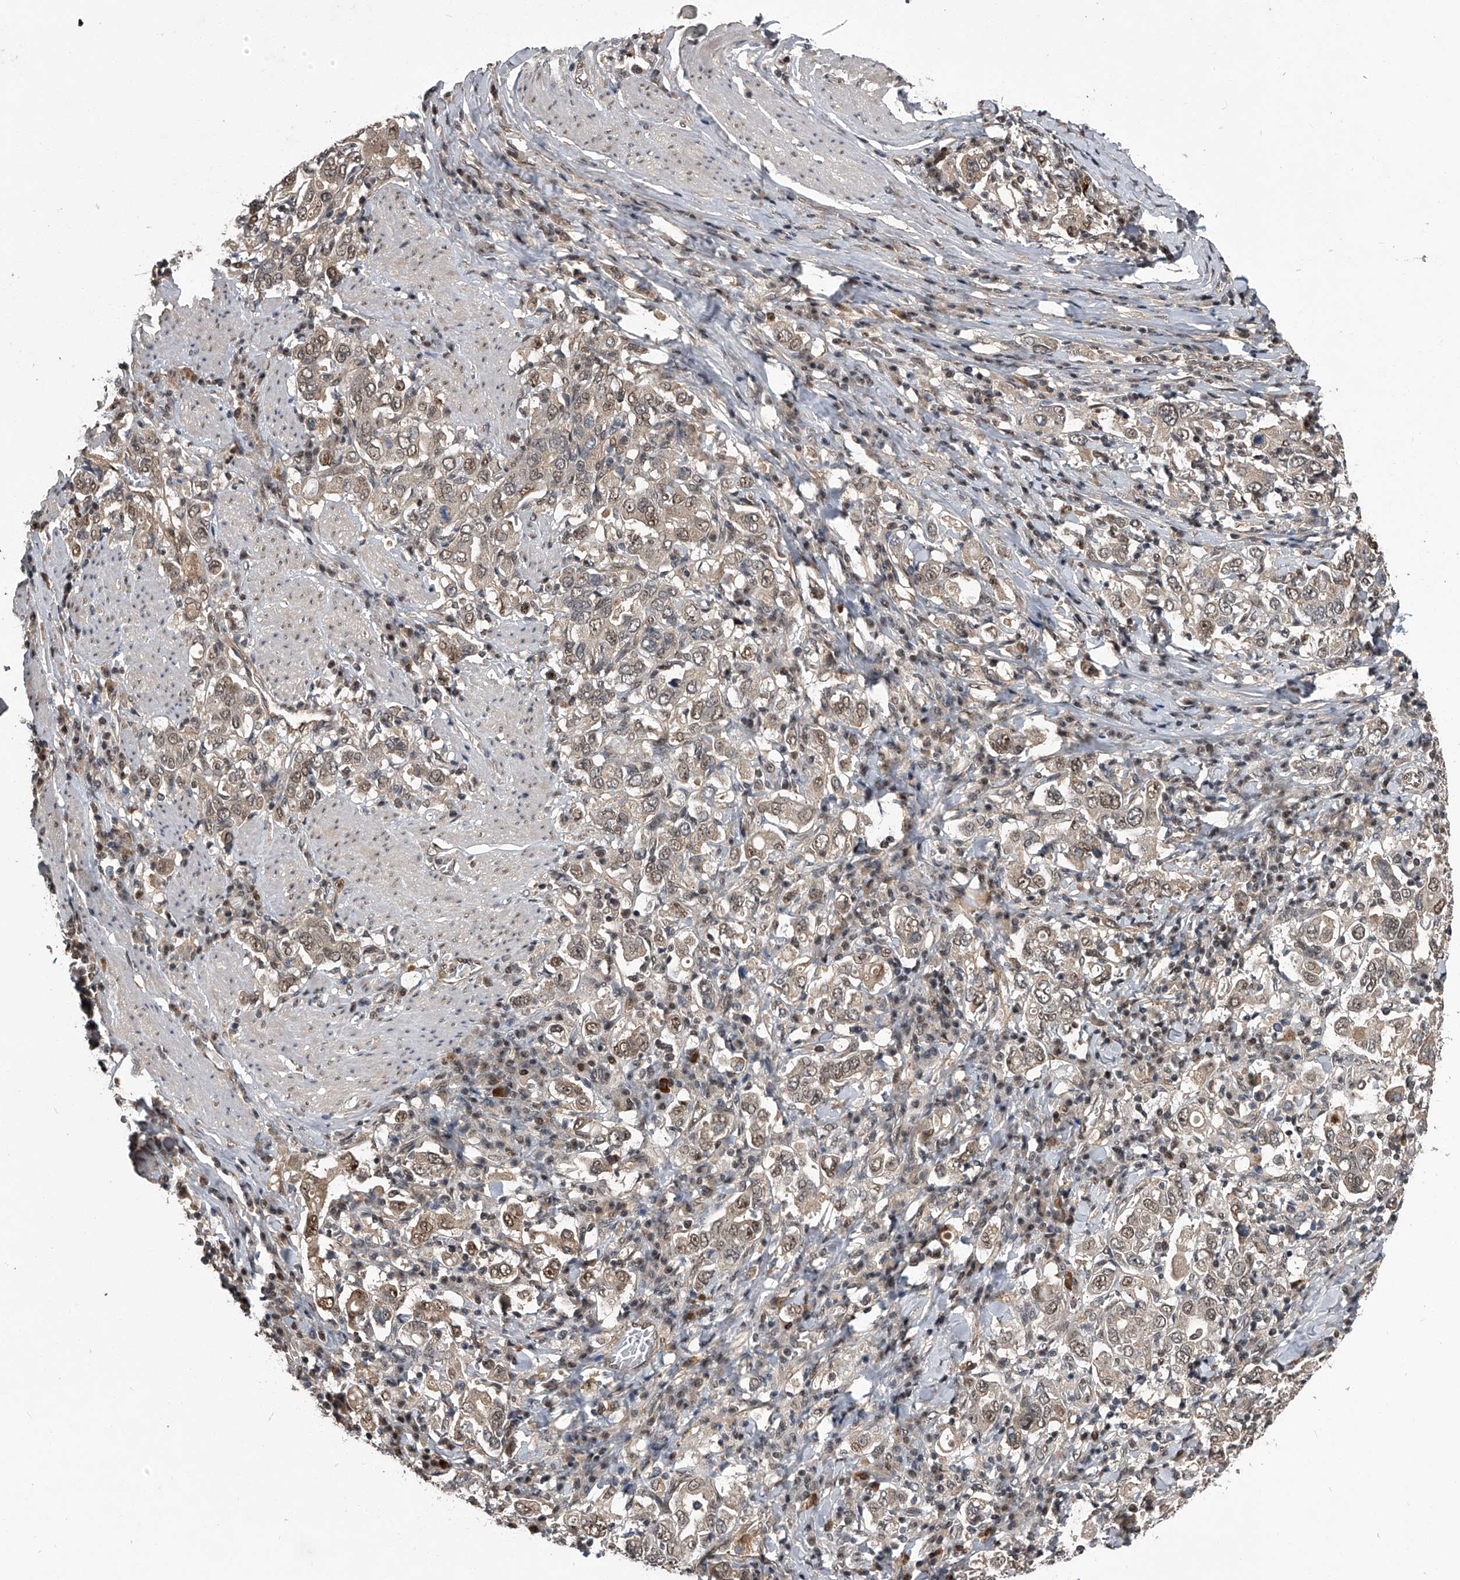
{"staining": {"intensity": "weak", "quantity": "25%-75%", "location": "cytoplasmic/membranous,nuclear"}, "tissue": "stomach cancer", "cell_type": "Tumor cells", "image_type": "cancer", "snomed": [{"axis": "morphology", "description": "Adenocarcinoma, NOS"}, {"axis": "topography", "description": "Stomach, upper"}], "caption": "Stomach adenocarcinoma stained with a protein marker displays weak staining in tumor cells.", "gene": "SLC12A8", "patient": {"sex": "male", "age": 62}}